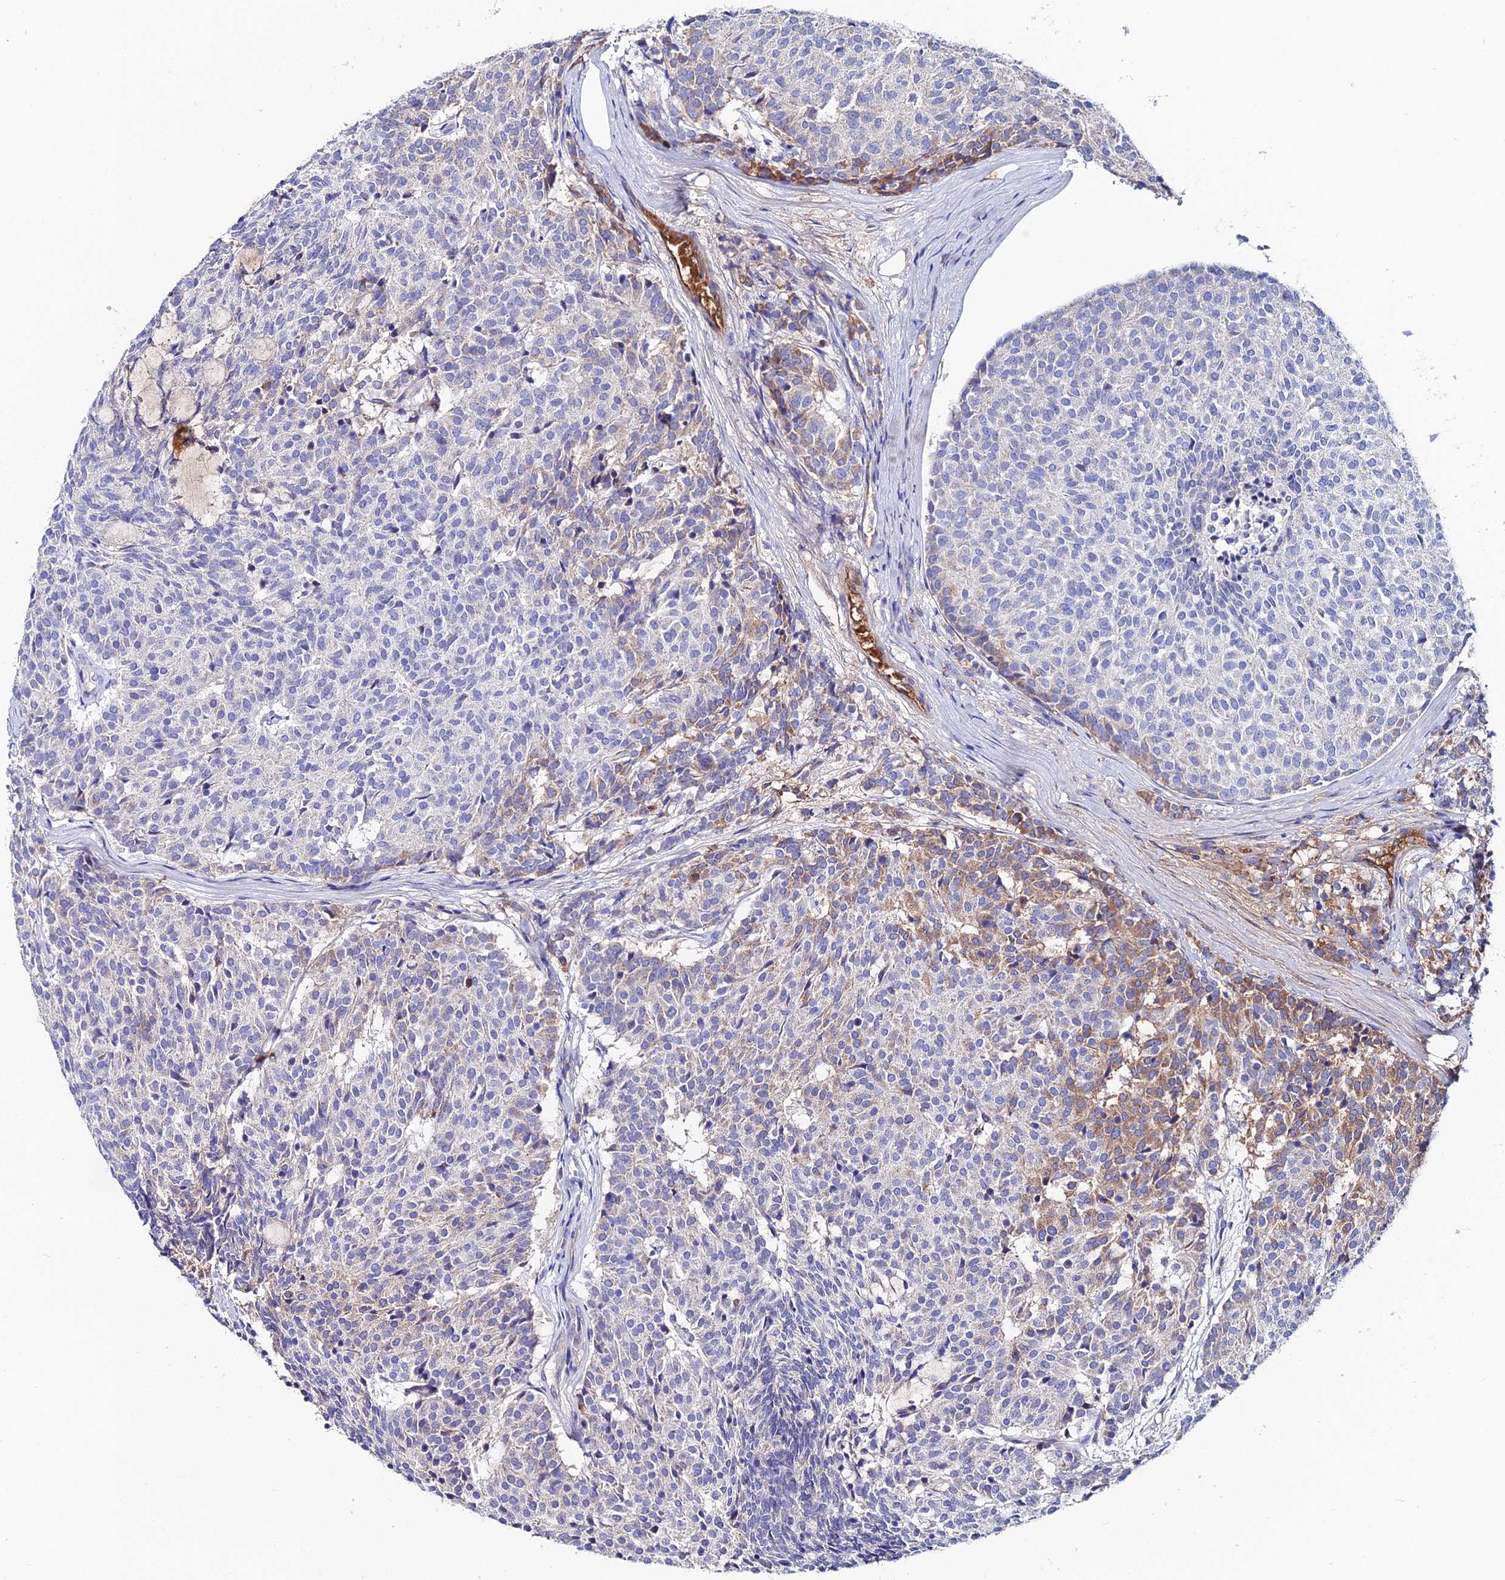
{"staining": {"intensity": "weak", "quantity": "25%-75%", "location": "cytoplasmic/membranous"}, "tissue": "carcinoid", "cell_type": "Tumor cells", "image_type": "cancer", "snomed": [{"axis": "morphology", "description": "Carcinoid, malignant, NOS"}, {"axis": "topography", "description": "Pancreas"}], "caption": "Immunohistochemistry histopathology image of human carcinoid stained for a protein (brown), which demonstrates low levels of weak cytoplasmic/membranous staining in approximately 25%-75% of tumor cells.", "gene": "SLC25A16", "patient": {"sex": "female", "age": 54}}